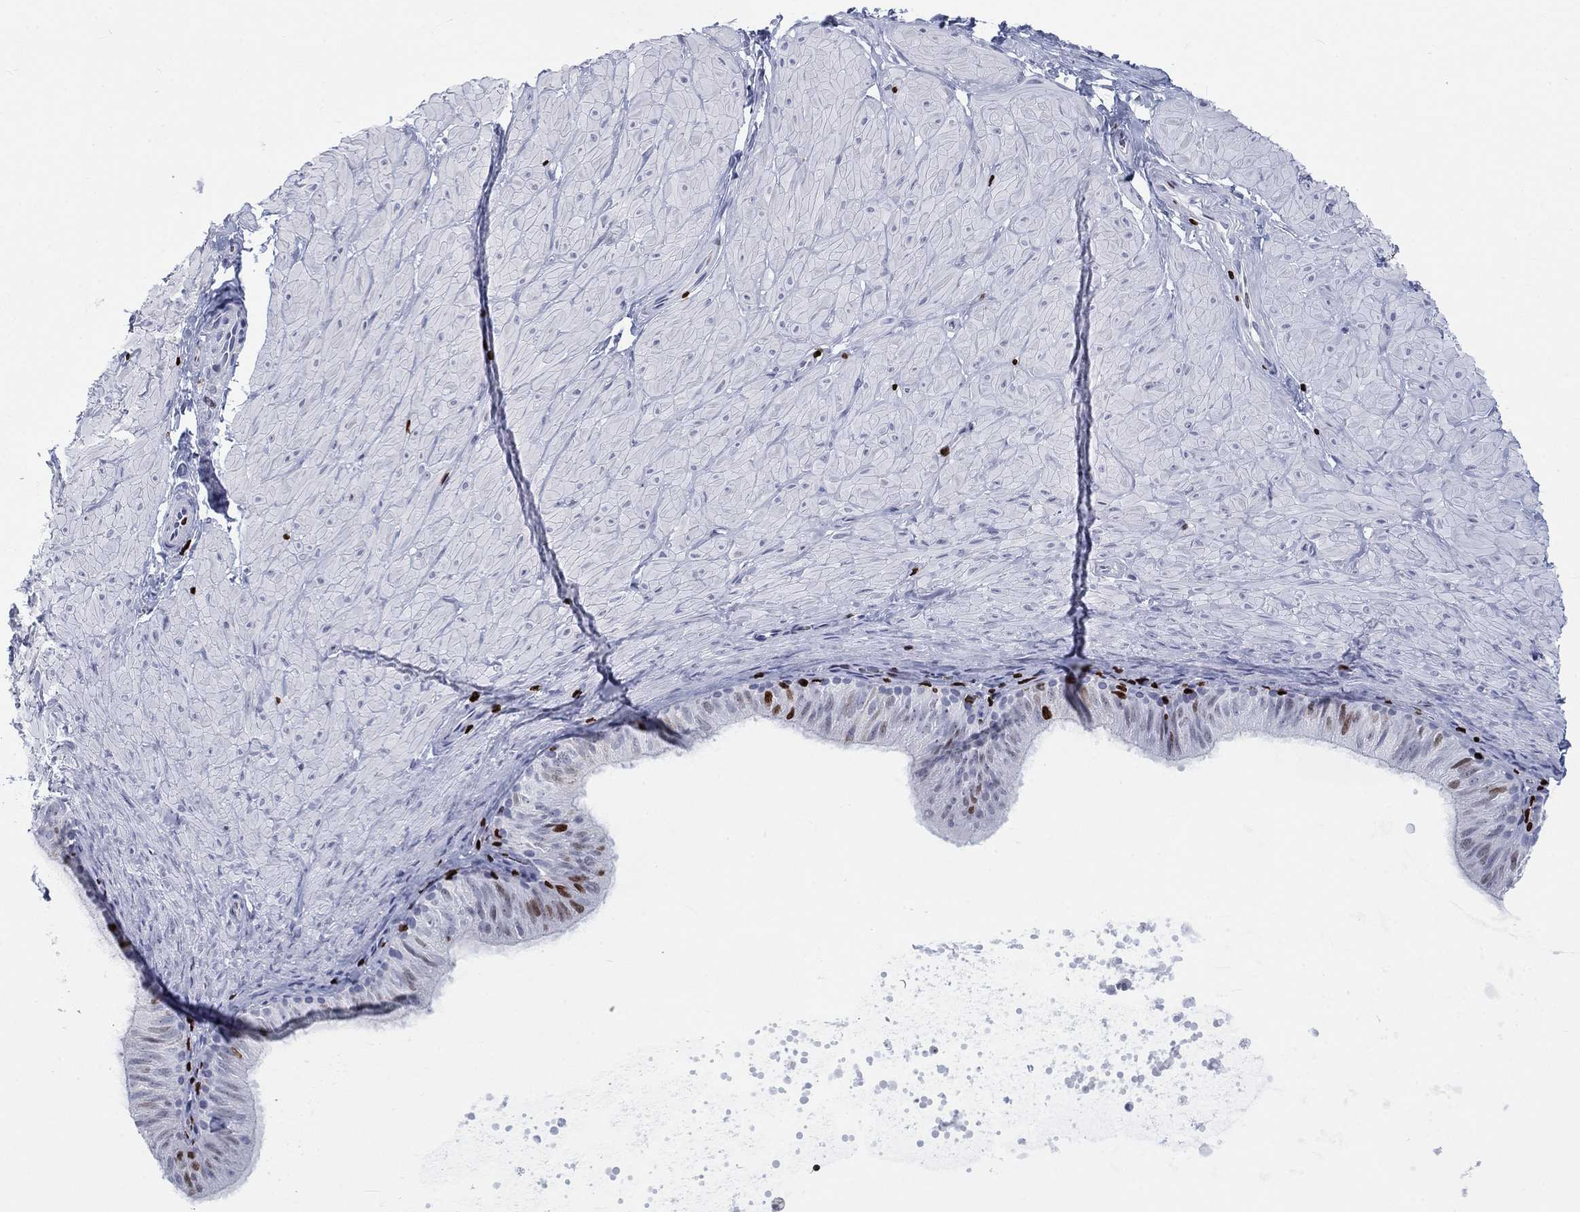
{"staining": {"intensity": "strong", "quantity": "<25%", "location": "nuclear"}, "tissue": "soft tissue", "cell_type": "Fibroblasts", "image_type": "normal", "snomed": [{"axis": "morphology", "description": "Normal tissue, NOS"}, {"axis": "topography", "description": "Smooth muscle"}, {"axis": "topography", "description": "Peripheral nerve tissue"}], "caption": "Immunohistochemical staining of benign human soft tissue reveals medium levels of strong nuclear expression in about <25% of fibroblasts.", "gene": "H1", "patient": {"sex": "male", "age": 22}}